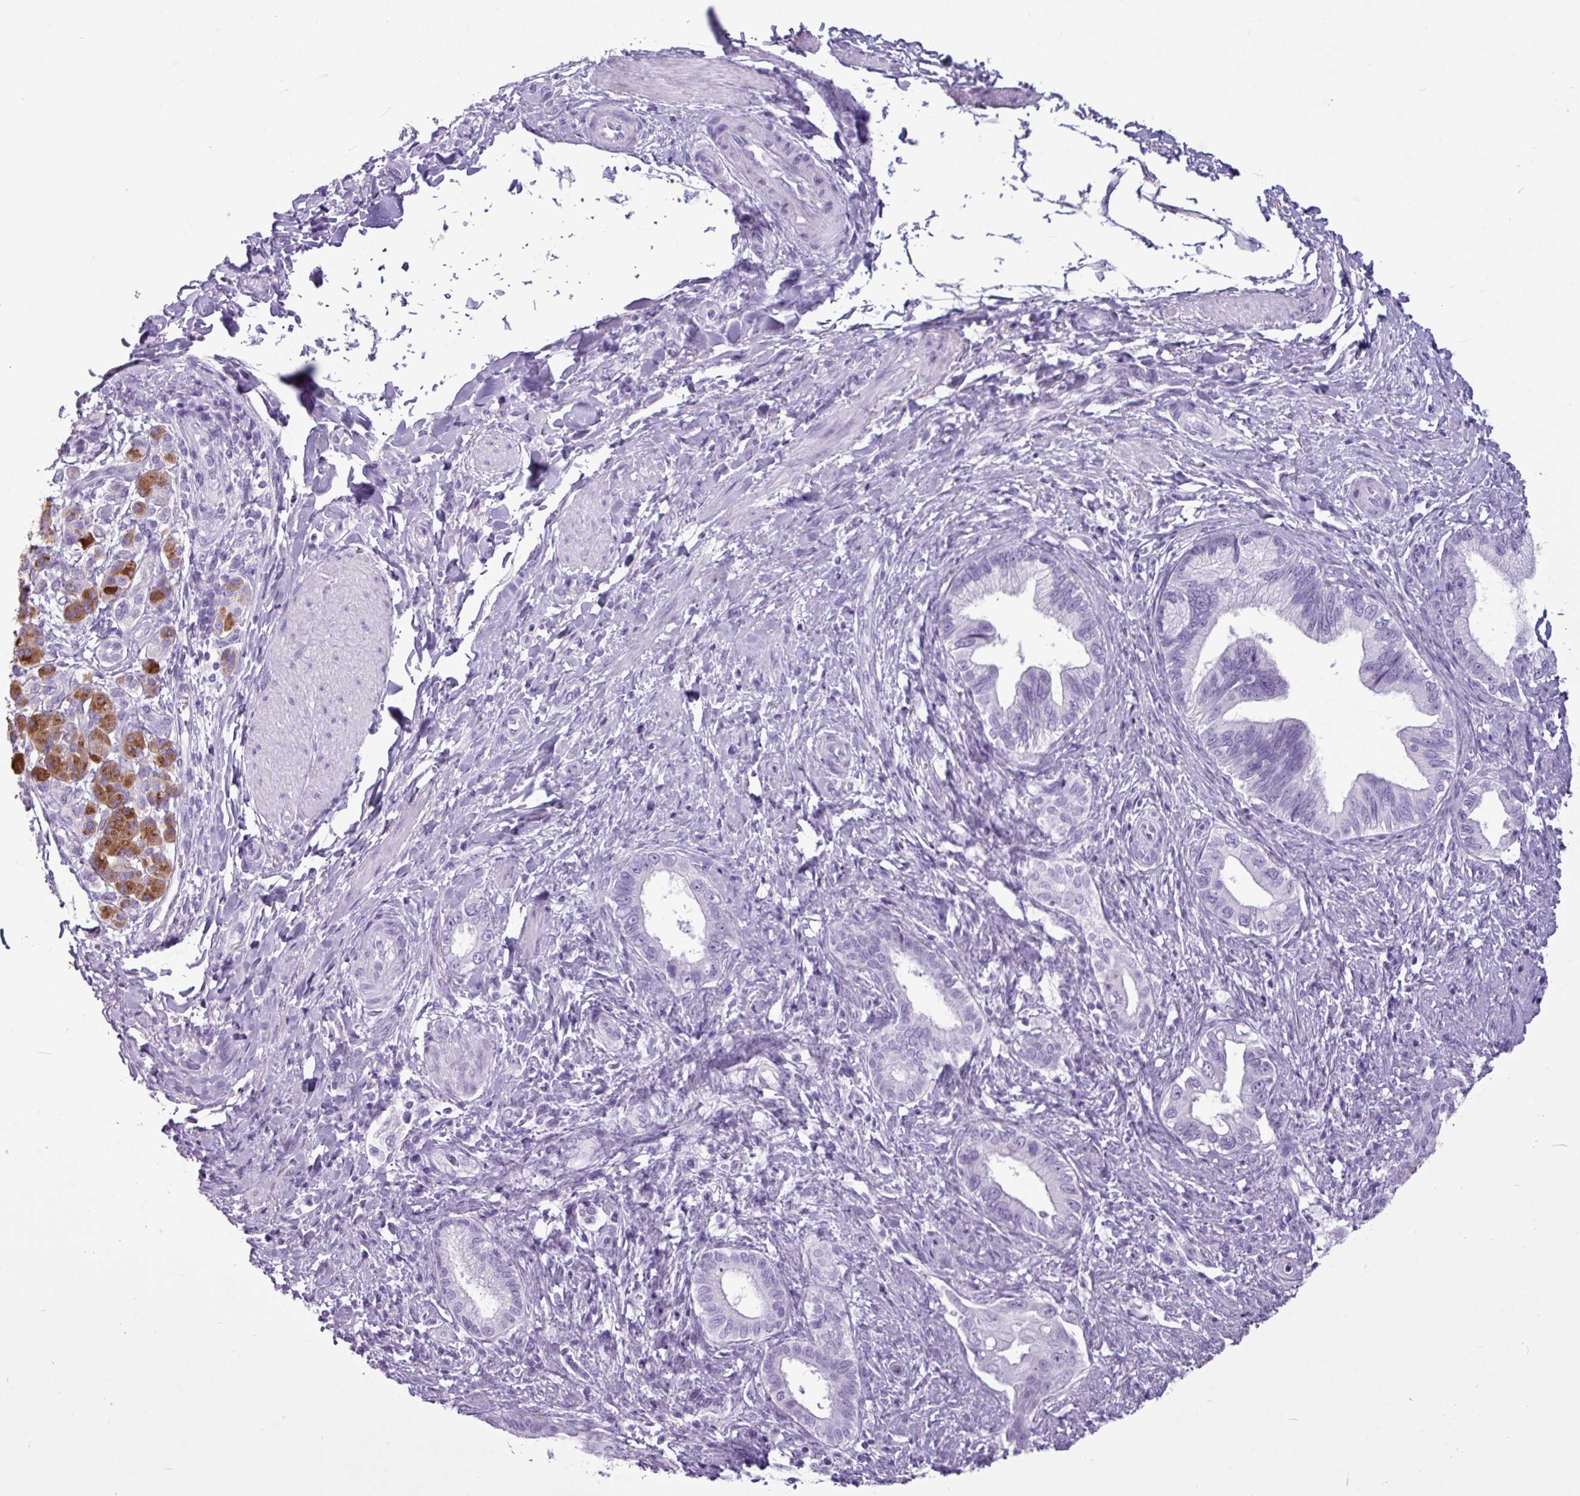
{"staining": {"intensity": "negative", "quantity": "none", "location": "none"}, "tissue": "pancreatic cancer", "cell_type": "Tumor cells", "image_type": "cancer", "snomed": [{"axis": "morphology", "description": "Adenocarcinoma, NOS"}, {"axis": "topography", "description": "Pancreas"}], "caption": "A histopathology image of pancreatic adenocarcinoma stained for a protein shows no brown staining in tumor cells.", "gene": "AMY1B", "patient": {"sex": "female", "age": 55}}